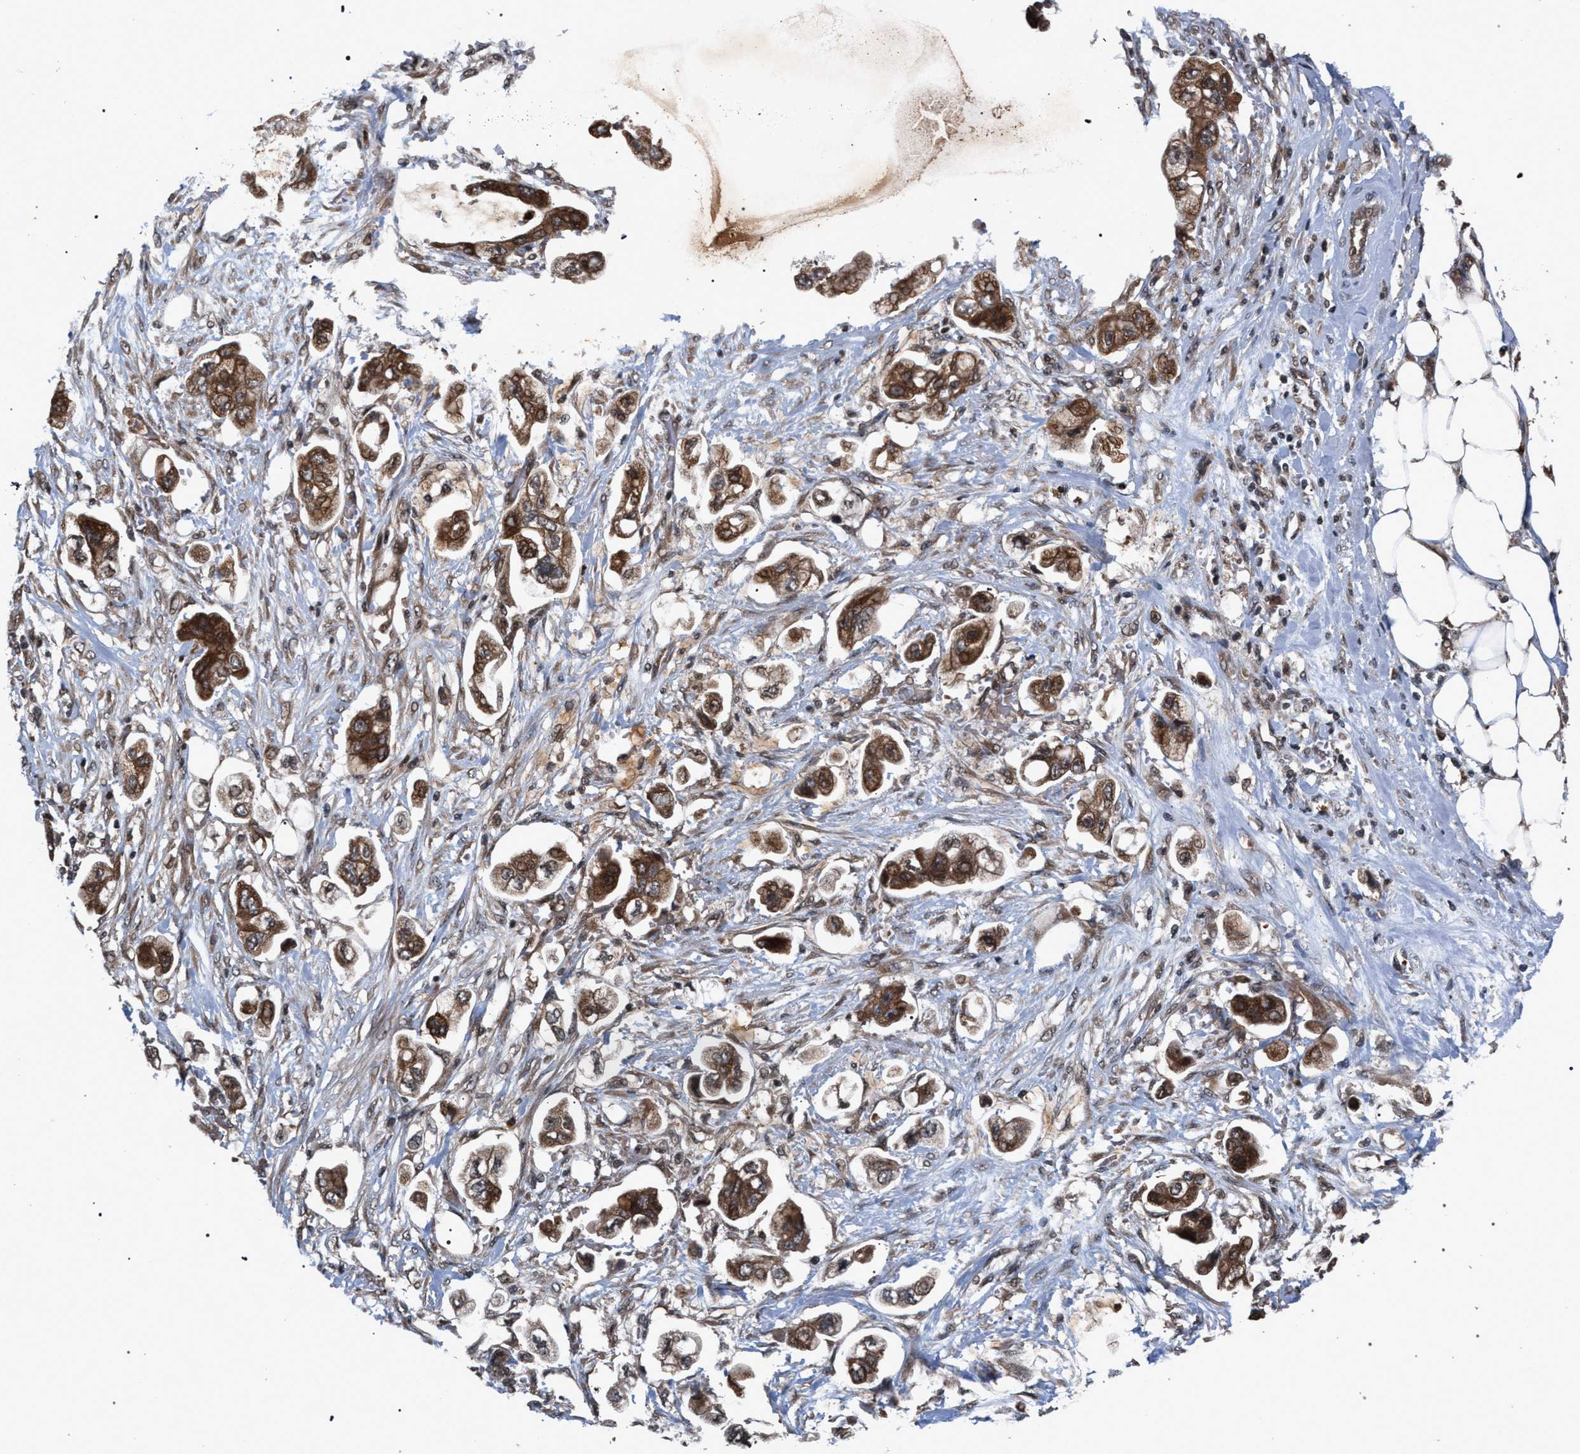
{"staining": {"intensity": "strong", "quantity": ">75%", "location": "cytoplasmic/membranous"}, "tissue": "stomach cancer", "cell_type": "Tumor cells", "image_type": "cancer", "snomed": [{"axis": "morphology", "description": "Adenocarcinoma, NOS"}, {"axis": "topography", "description": "Stomach"}], "caption": "Immunohistochemistry (IHC) of stomach cancer displays high levels of strong cytoplasmic/membranous expression in about >75% of tumor cells. The staining is performed using DAB (3,3'-diaminobenzidine) brown chromogen to label protein expression. The nuclei are counter-stained blue using hematoxylin.", "gene": "IRAK4", "patient": {"sex": "male", "age": 62}}